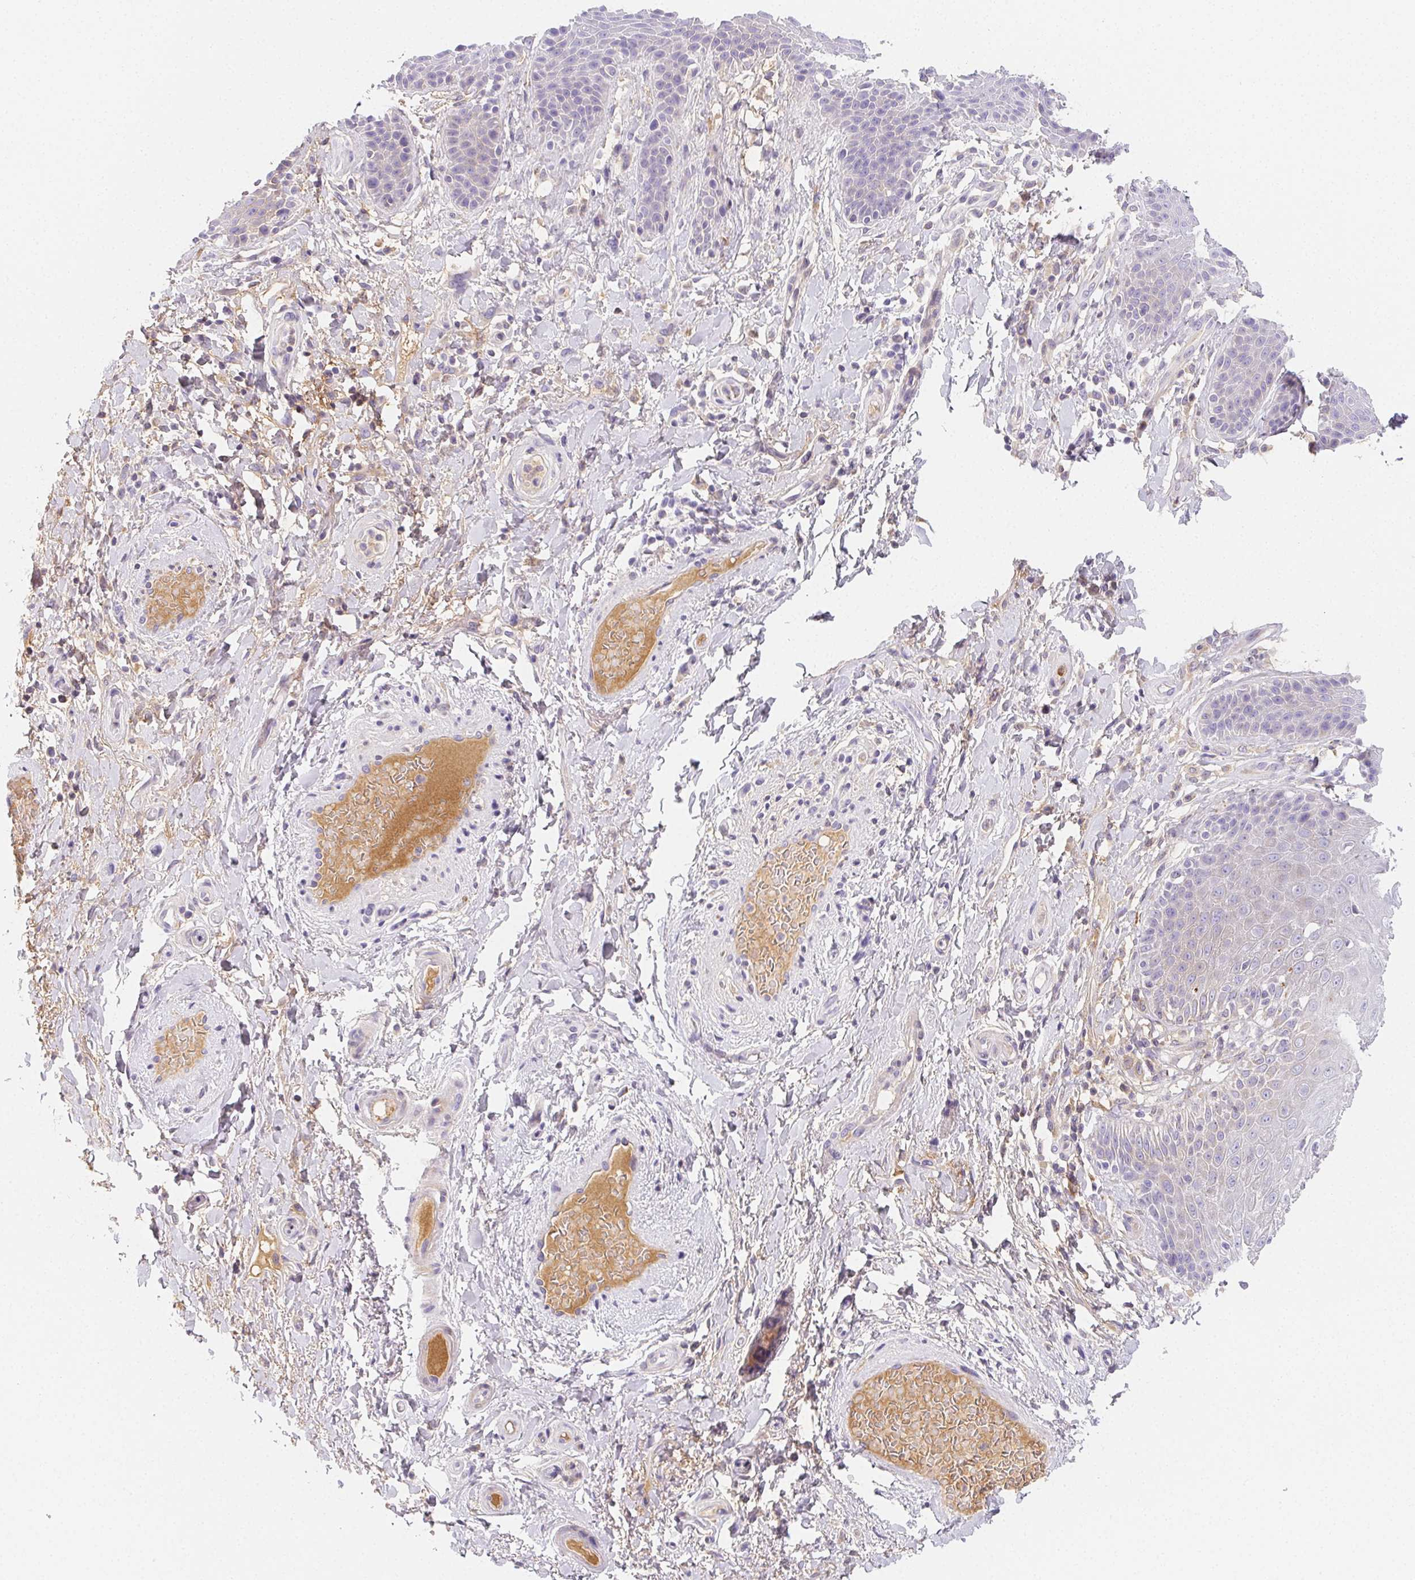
{"staining": {"intensity": "negative", "quantity": "none", "location": "none"}, "tissue": "skin", "cell_type": "Epidermal cells", "image_type": "normal", "snomed": [{"axis": "morphology", "description": "Normal tissue, NOS"}, {"axis": "topography", "description": "Anal"}, {"axis": "topography", "description": "Peripheral nerve tissue"}], "caption": "A high-resolution photomicrograph shows immunohistochemistry (IHC) staining of benign skin, which displays no significant positivity in epidermal cells.", "gene": "ITIH2", "patient": {"sex": "male", "age": 51}}